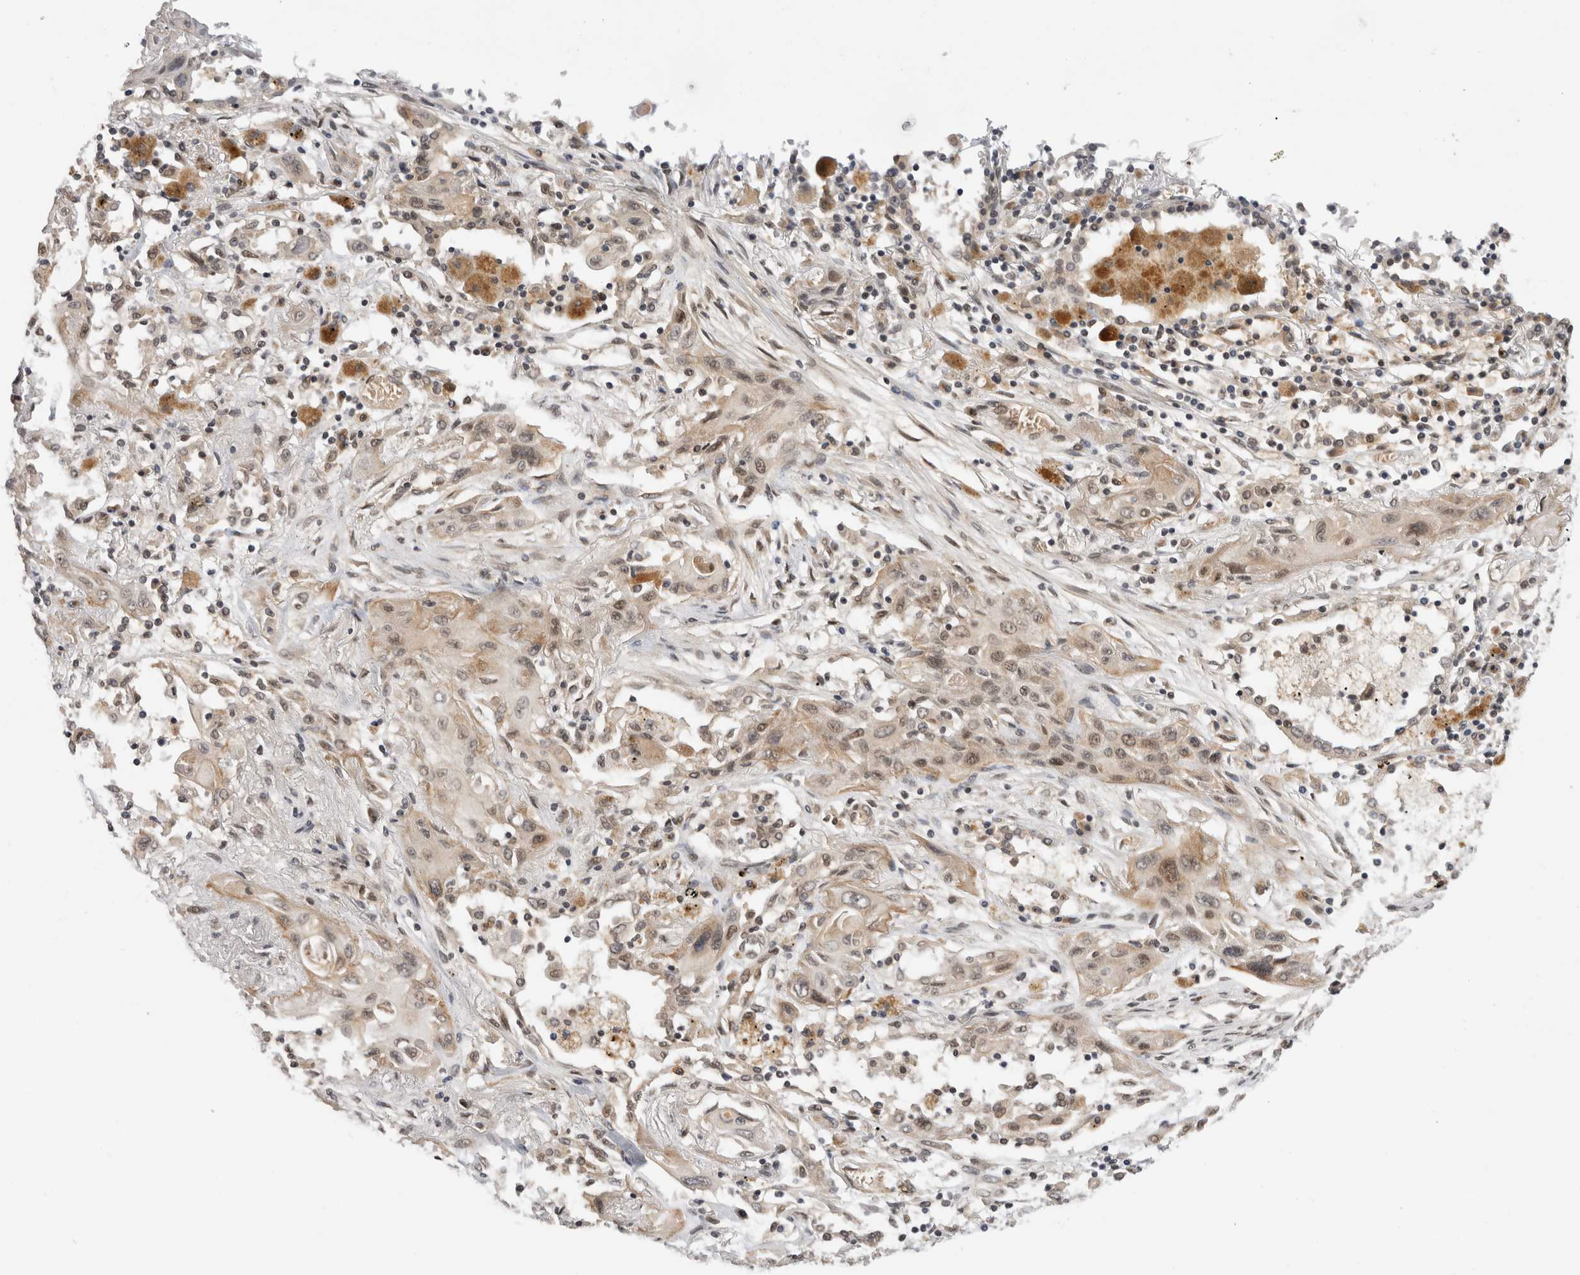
{"staining": {"intensity": "weak", "quantity": "25%-75%", "location": "nuclear"}, "tissue": "lung cancer", "cell_type": "Tumor cells", "image_type": "cancer", "snomed": [{"axis": "morphology", "description": "Squamous cell carcinoma, NOS"}, {"axis": "topography", "description": "Lung"}], "caption": "Immunohistochemistry photomicrograph of human lung squamous cell carcinoma stained for a protein (brown), which demonstrates low levels of weak nuclear staining in about 25%-75% of tumor cells.", "gene": "TMEM65", "patient": {"sex": "female", "age": 47}}